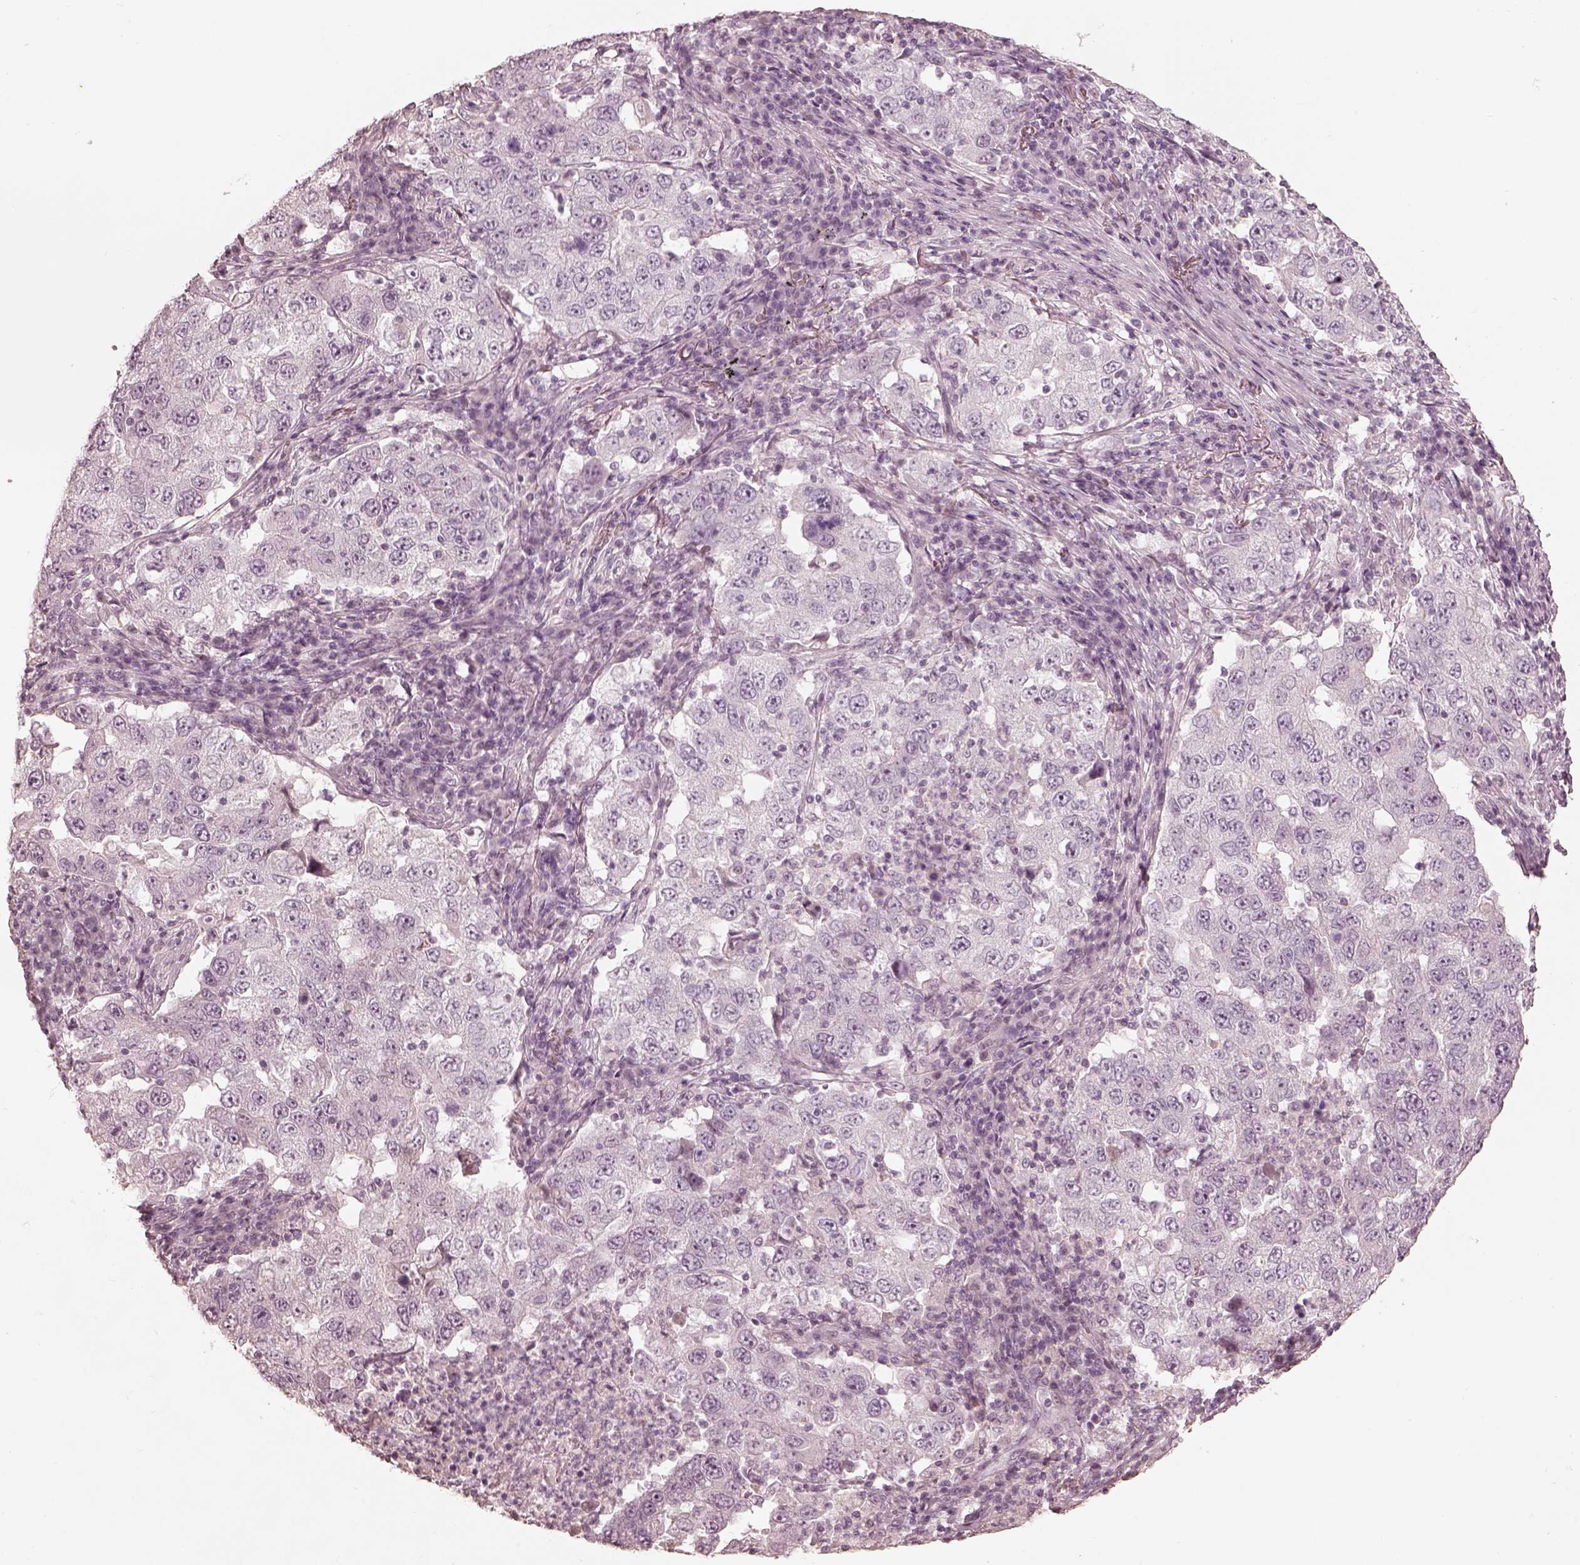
{"staining": {"intensity": "negative", "quantity": "none", "location": "none"}, "tissue": "lung cancer", "cell_type": "Tumor cells", "image_type": "cancer", "snomed": [{"axis": "morphology", "description": "Adenocarcinoma, NOS"}, {"axis": "topography", "description": "Lung"}], "caption": "This is a histopathology image of IHC staining of lung cancer (adenocarcinoma), which shows no expression in tumor cells.", "gene": "ADRB3", "patient": {"sex": "male", "age": 73}}